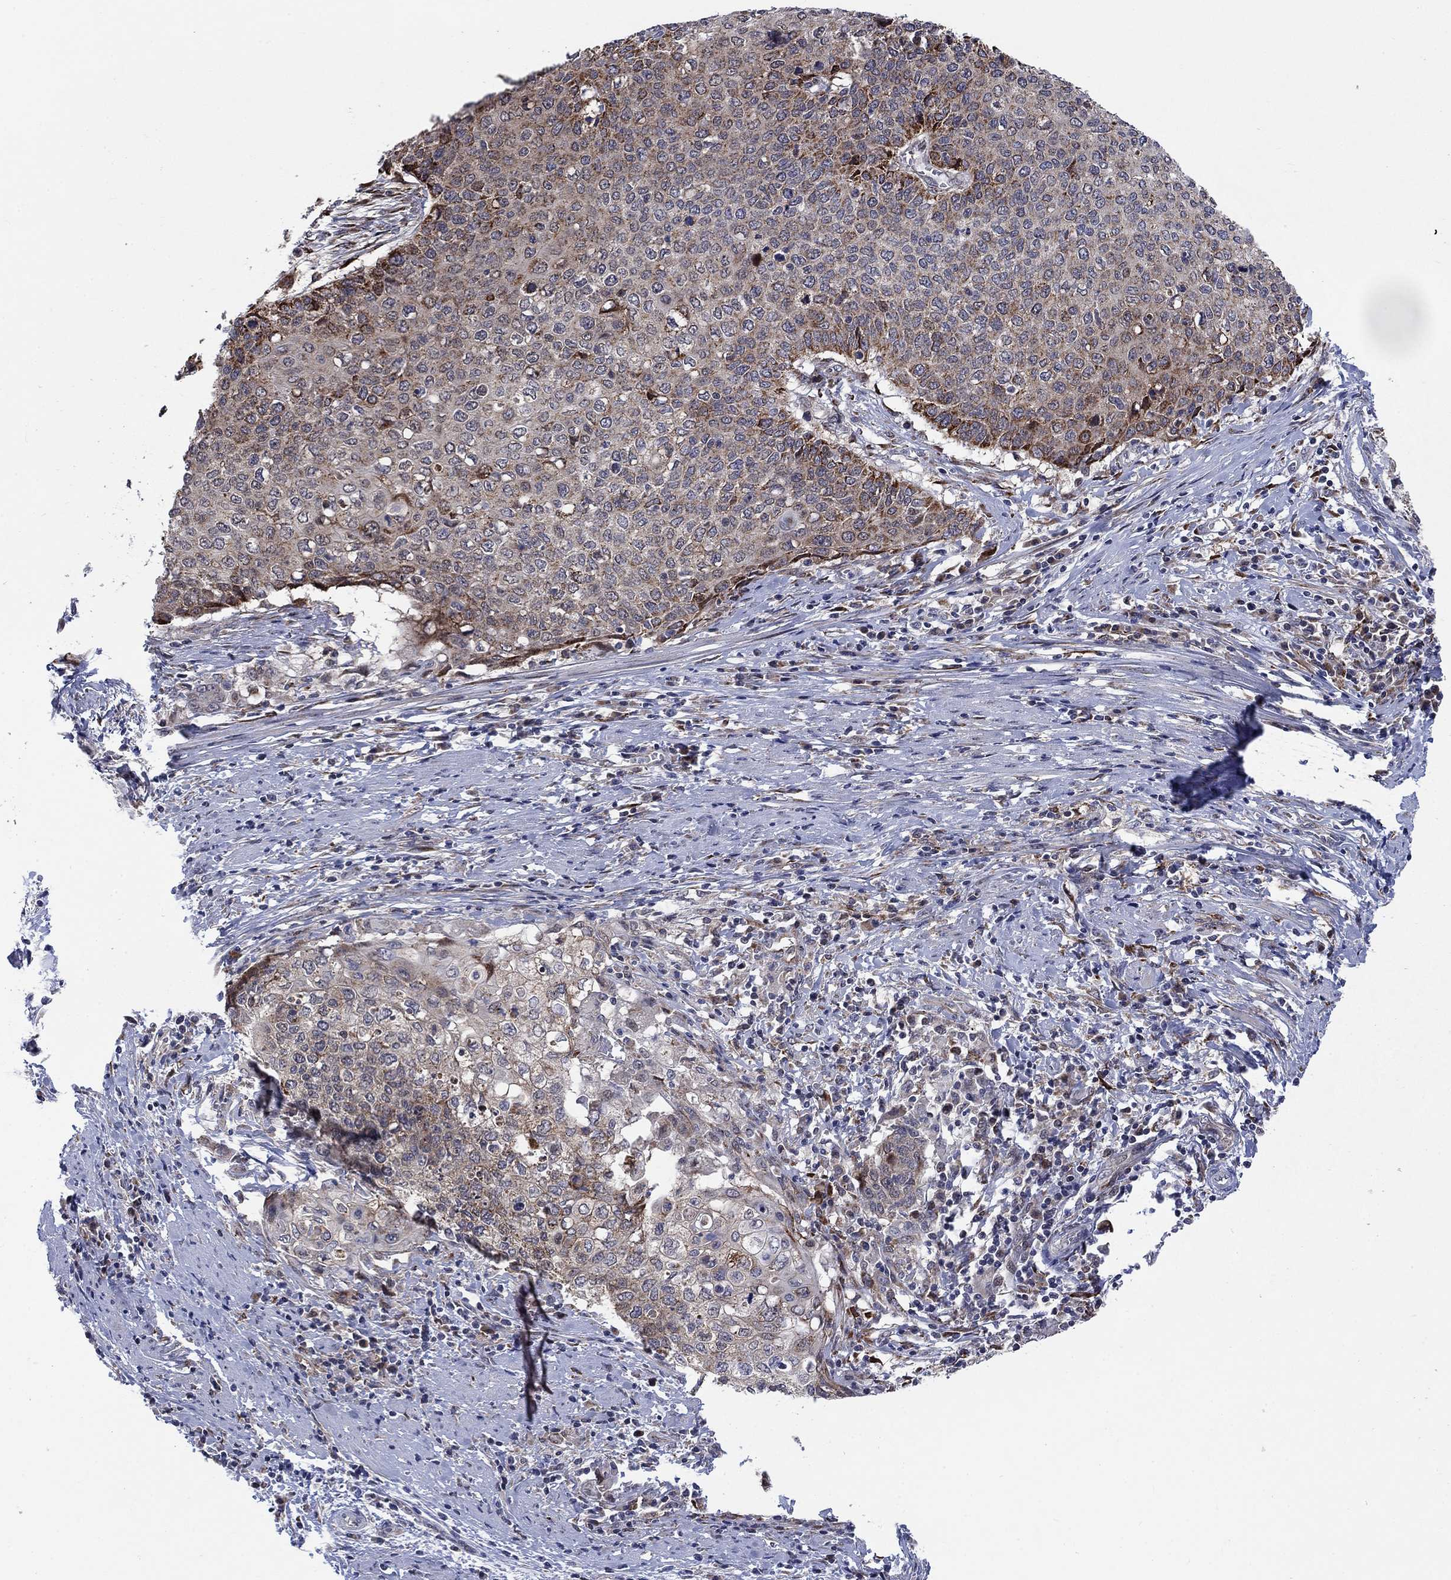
{"staining": {"intensity": "moderate", "quantity": "25%-75%", "location": "cytoplasmic/membranous"}, "tissue": "cervical cancer", "cell_type": "Tumor cells", "image_type": "cancer", "snomed": [{"axis": "morphology", "description": "Squamous cell carcinoma, NOS"}, {"axis": "topography", "description": "Cervix"}], "caption": "The photomicrograph displays staining of squamous cell carcinoma (cervical), revealing moderate cytoplasmic/membranous protein staining (brown color) within tumor cells.", "gene": "SLC35F2", "patient": {"sex": "female", "age": 39}}